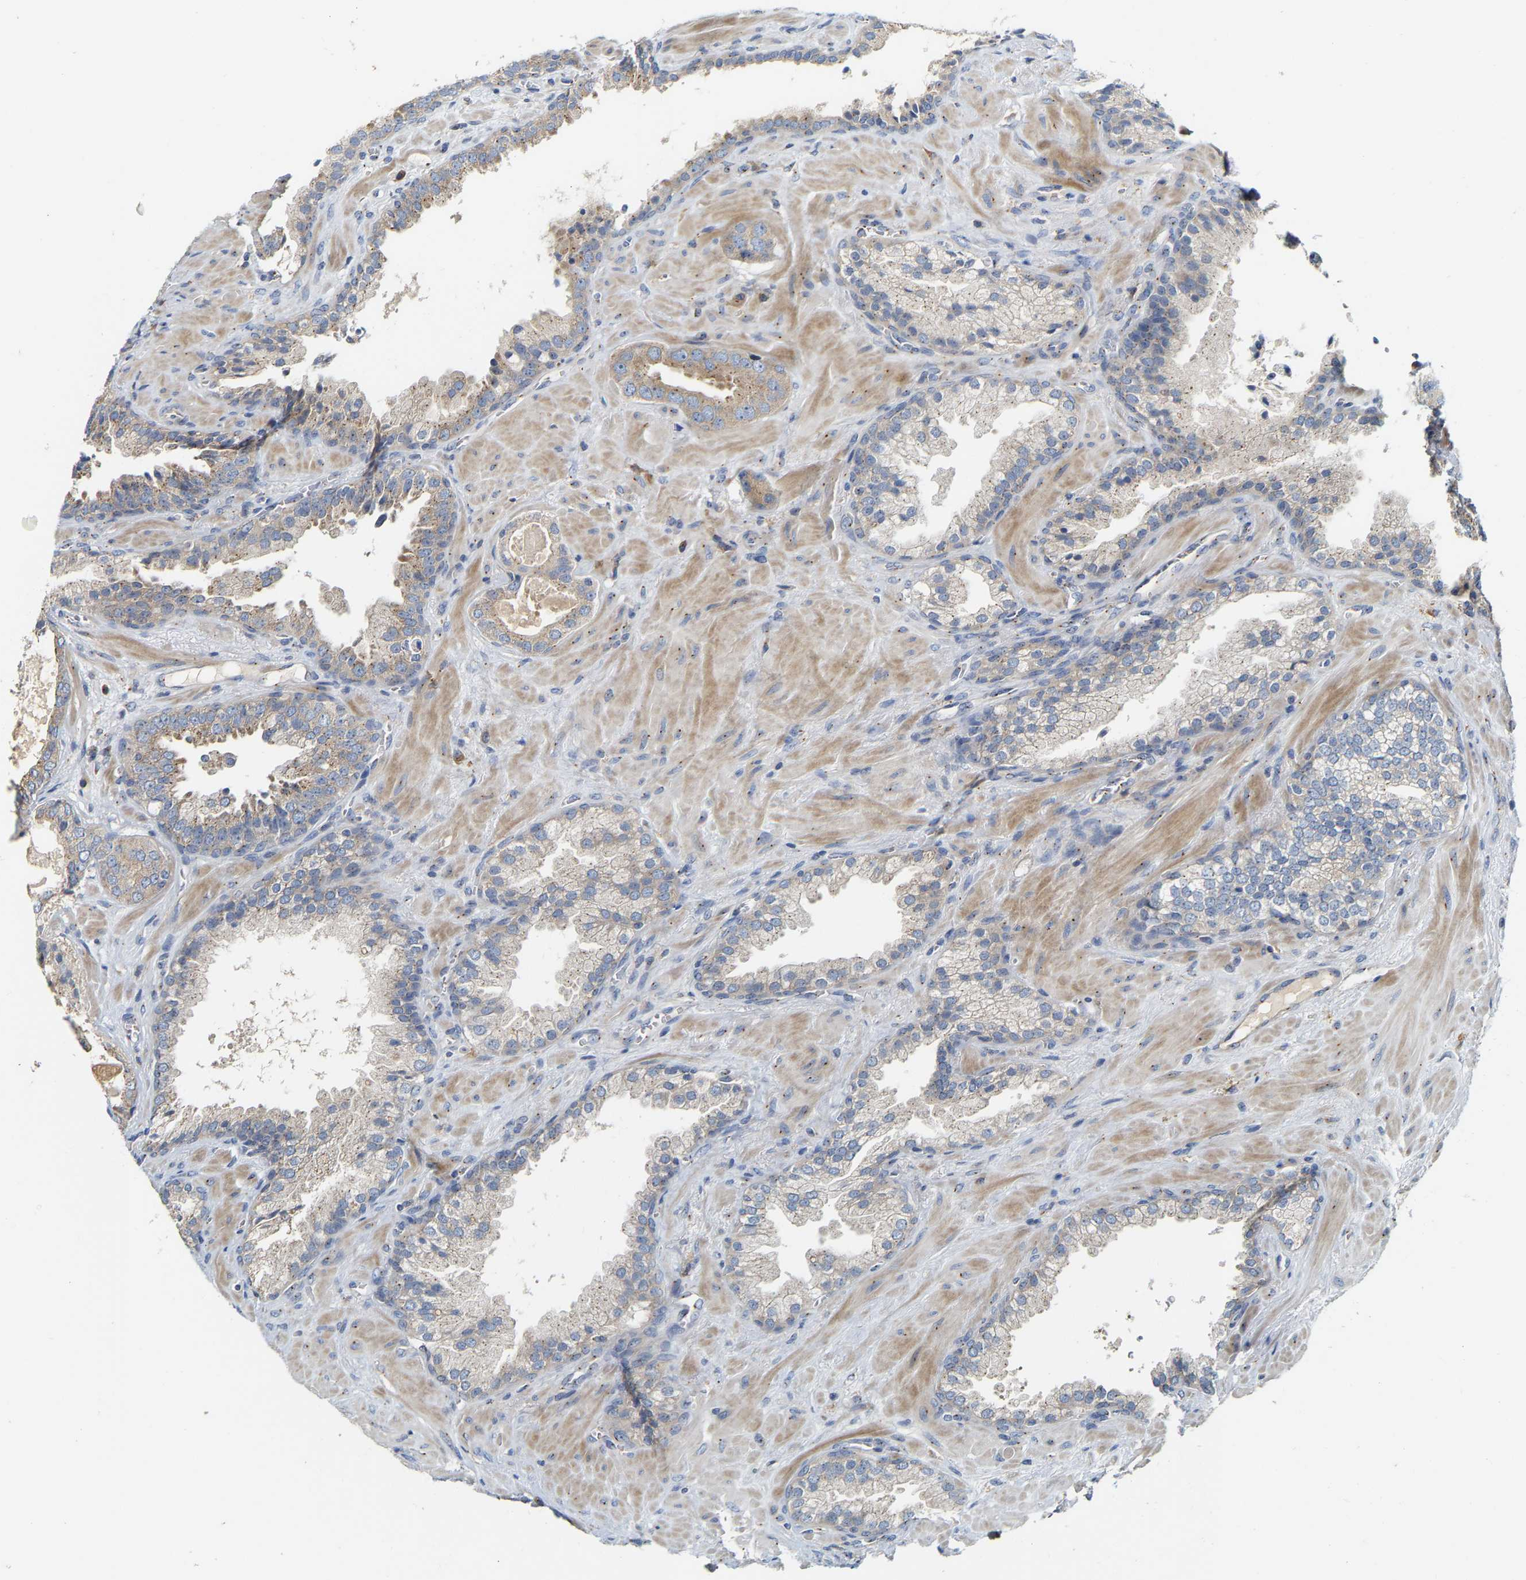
{"staining": {"intensity": "weak", "quantity": "<25%", "location": "cytoplasmic/membranous"}, "tissue": "prostate cancer", "cell_type": "Tumor cells", "image_type": "cancer", "snomed": [{"axis": "morphology", "description": "Adenocarcinoma, Low grade"}, {"axis": "topography", "description": "Prostate"}], "caption": "There is no significant positivity in tumor cells of prostate cancer (low-grade adenocarcinoma).", "gene": "PCNT", "patient": {"sex": "male", "age": 71}}